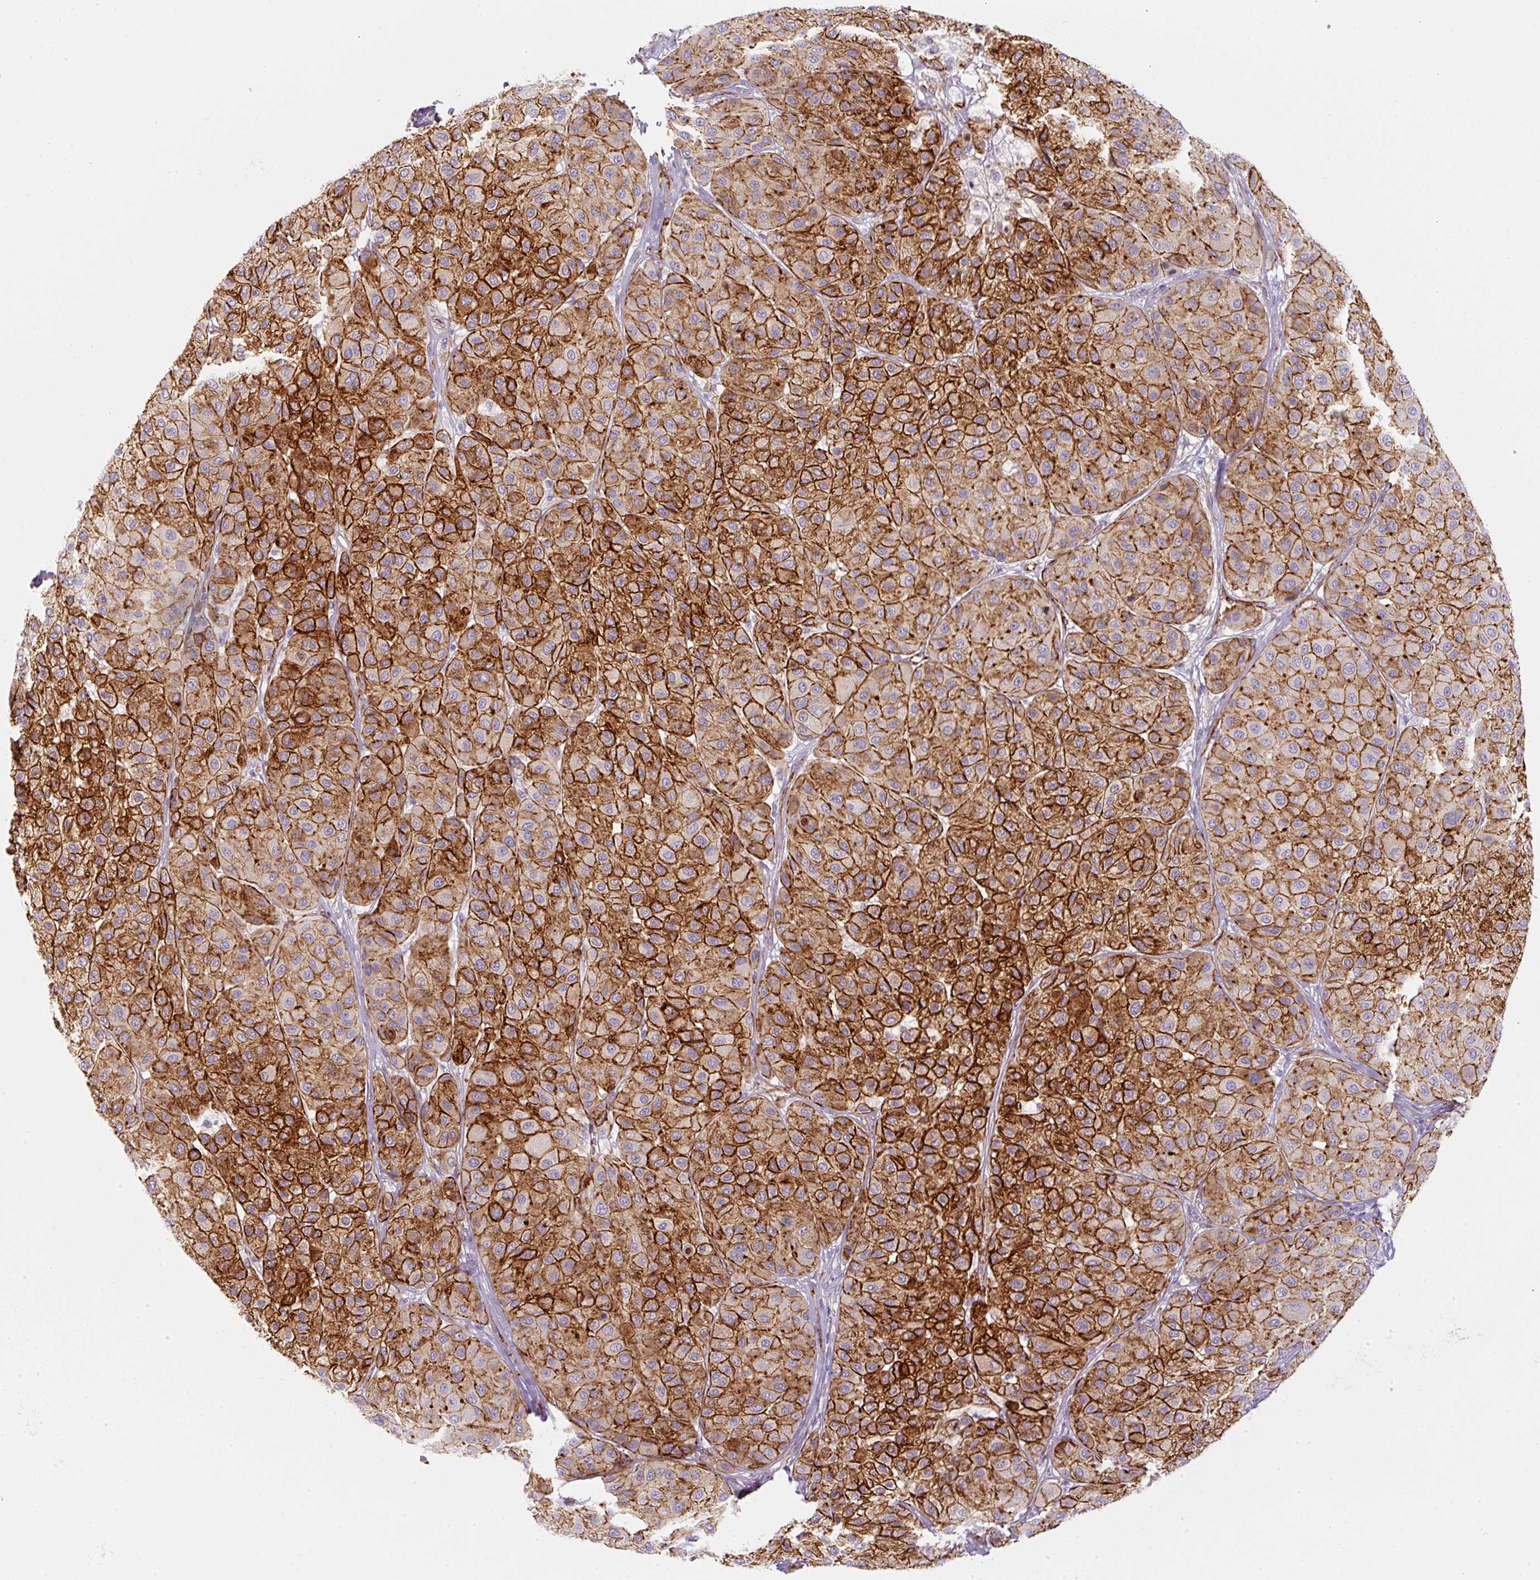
{"staining": {"intensity": "strong", "quantity": ">75%", "location": "cytoplasmic/membranous"}, "tissue": "melanoma", "cell_type": "Tumor cells", "image_type": "cancer", "snomed": [{"axis": "morphology", "description": "Malignant melanoma, Metastatic site"}, {"axis": "topography", "description": "Smooth muscle"}], "caption": "IHC of melanoma demonstrates high levels of strong cytoplasmic/membranous positivity in about >75% of tumor cells.", "gene": "CAVIN3", "patient": {"sex": "male", "age": 41}}